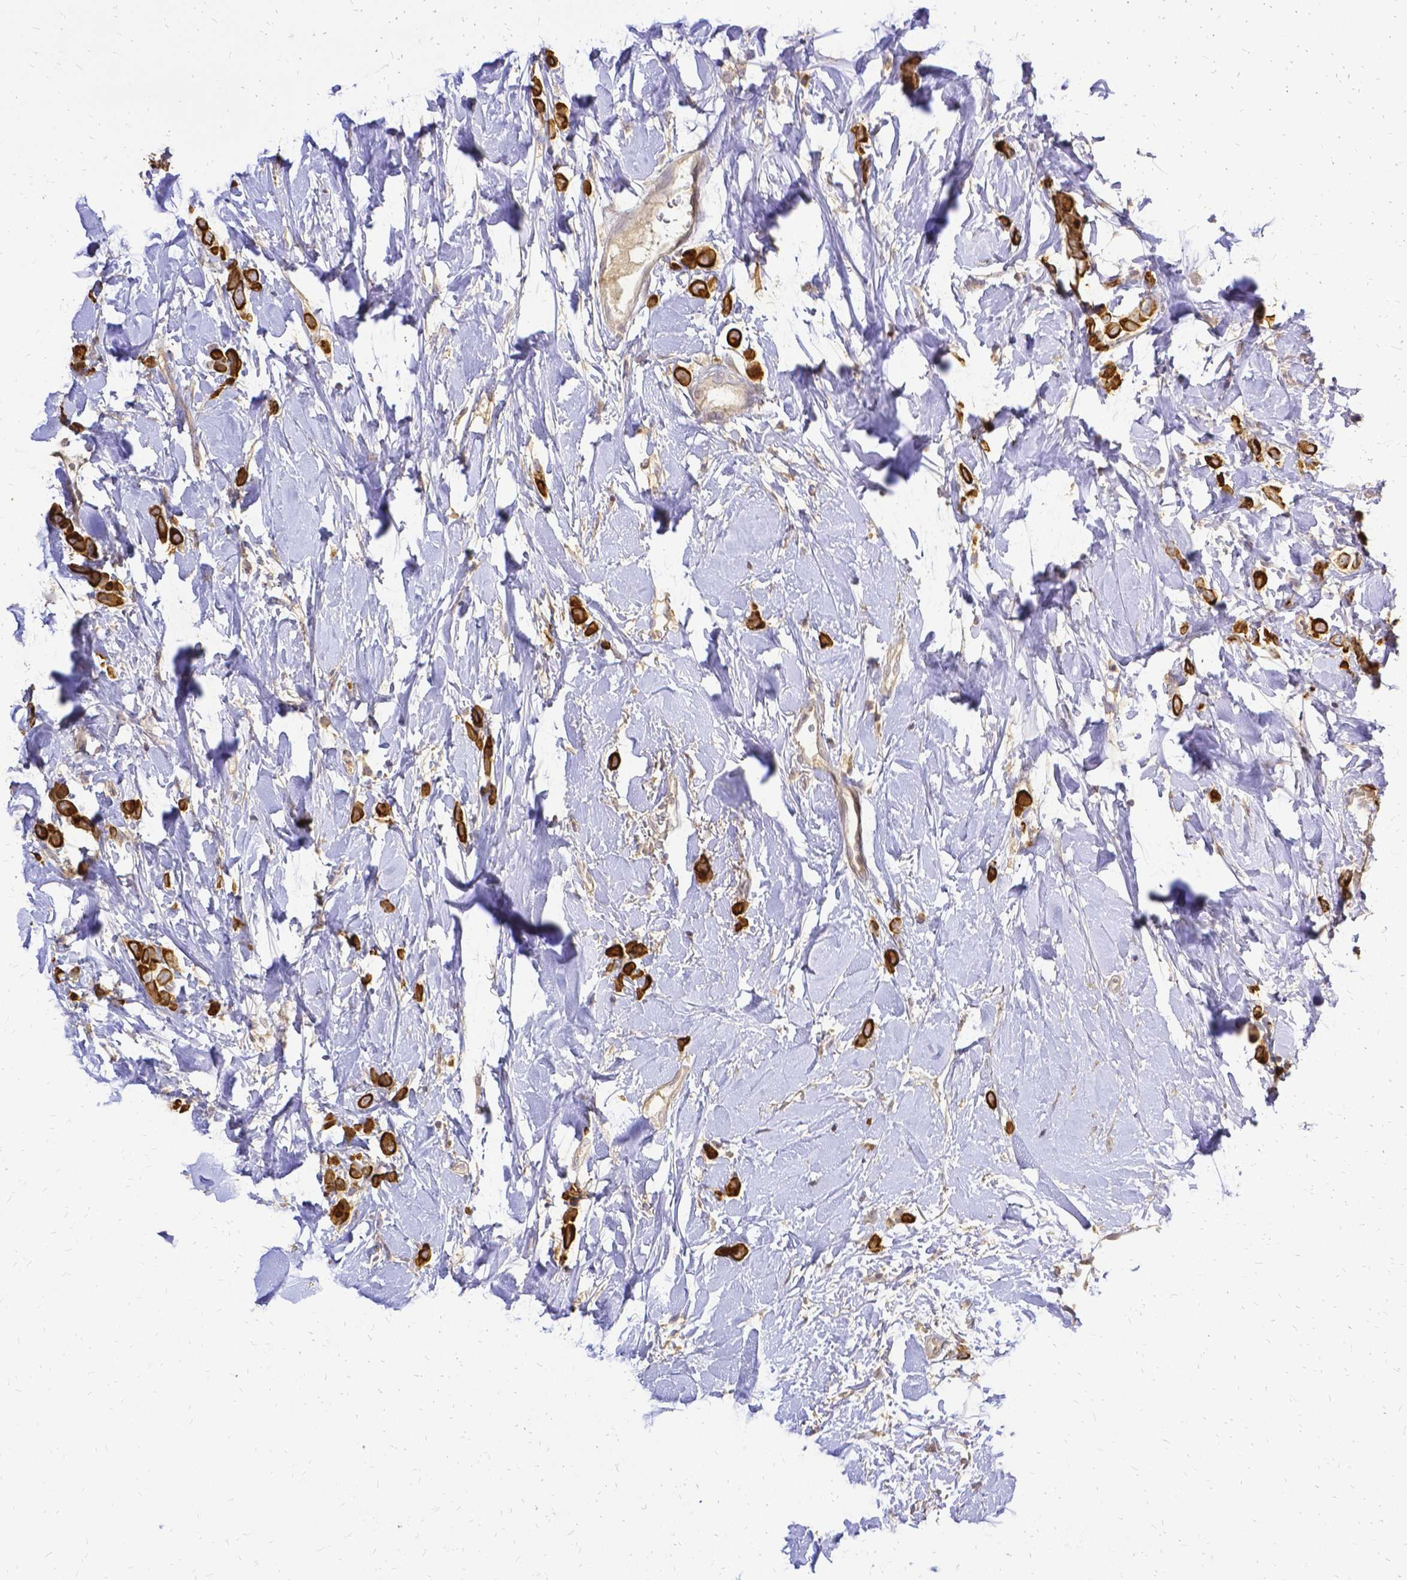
{"staining": {"intensity": "strong", "quantity": ">75%", "location": "cytoplasmic/membranous"}, "tissue": "breast cancer", "cell_type": "Tumor cells", "image_type": "cancer", "snomed": [{"axis": "morphology", "description": "Lobular carcinoma"}, {"axis": "topography", "description": "Breast"}], "caption": "Protein expression analysis of lobular carcinoma (breast) displays strong cytoplasmic/membranous staining in approximately >75% of tumor cells. (DAB = brown stain, brightfield microscopy at high magnification).", "gene": "CIB1", "patient": {"sex": "female", "age": 66}}